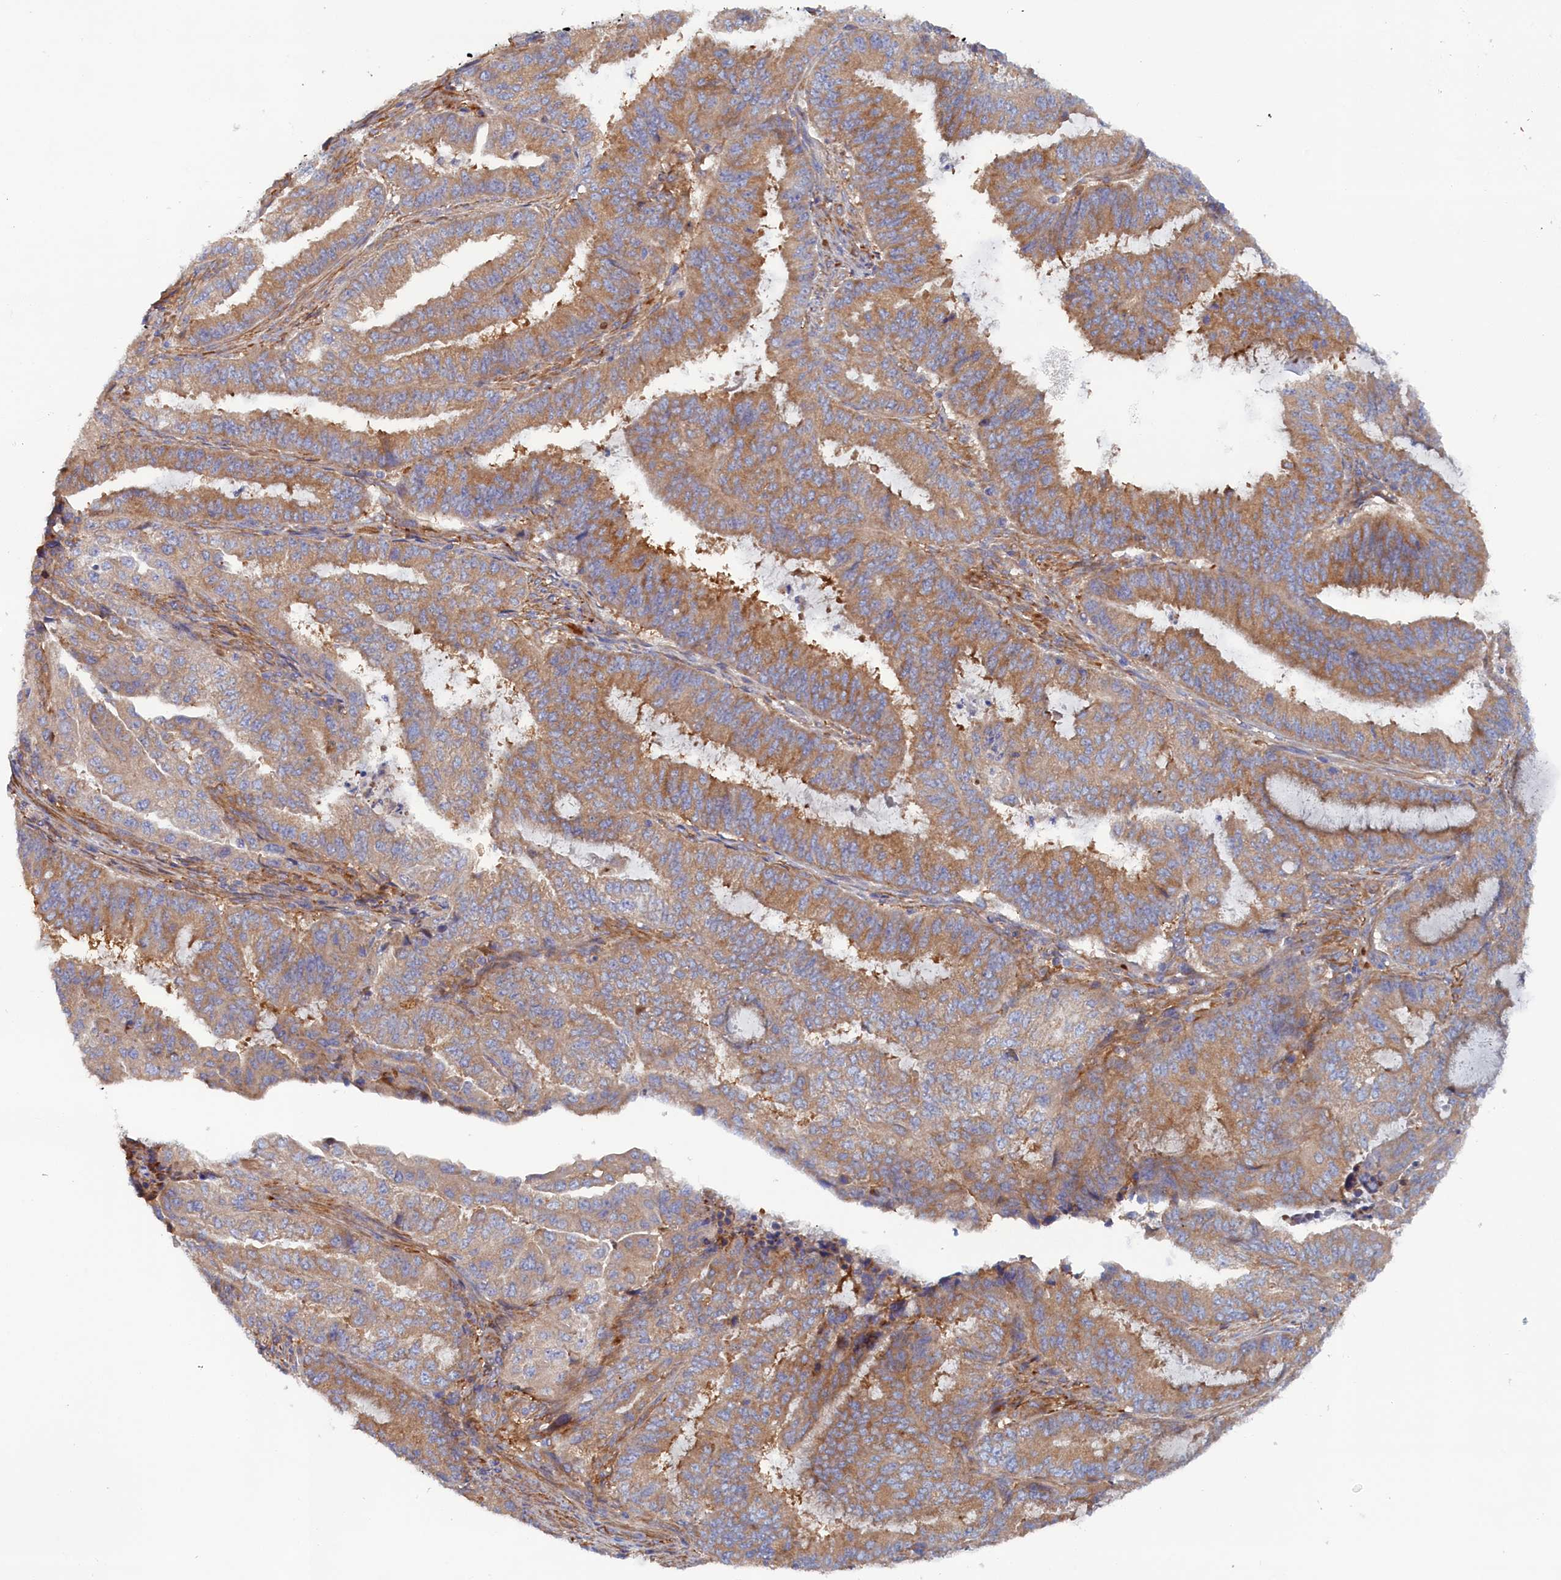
{"staining": {"intensity": "moderate", "quantity": ">75%", "location": "cytoplasmic/membranous"}, "tissue": "endometrial cancer", "cell_type": "Tumor cells", "image_type": "cancer", "snomed": [{"axis": "morphology", "description": "Adenocarcinoma, NOS"}, {"axis": "topography", "description": "Endometrium"}], "caption": "Moderate cytoplasmic/membranous protein positivity is appreciated in approximately >75% of tumor cells in endometrial adenocarcinoma.", "gene": "TMEM196", "patient": {"sex": "female", "age": 51}}